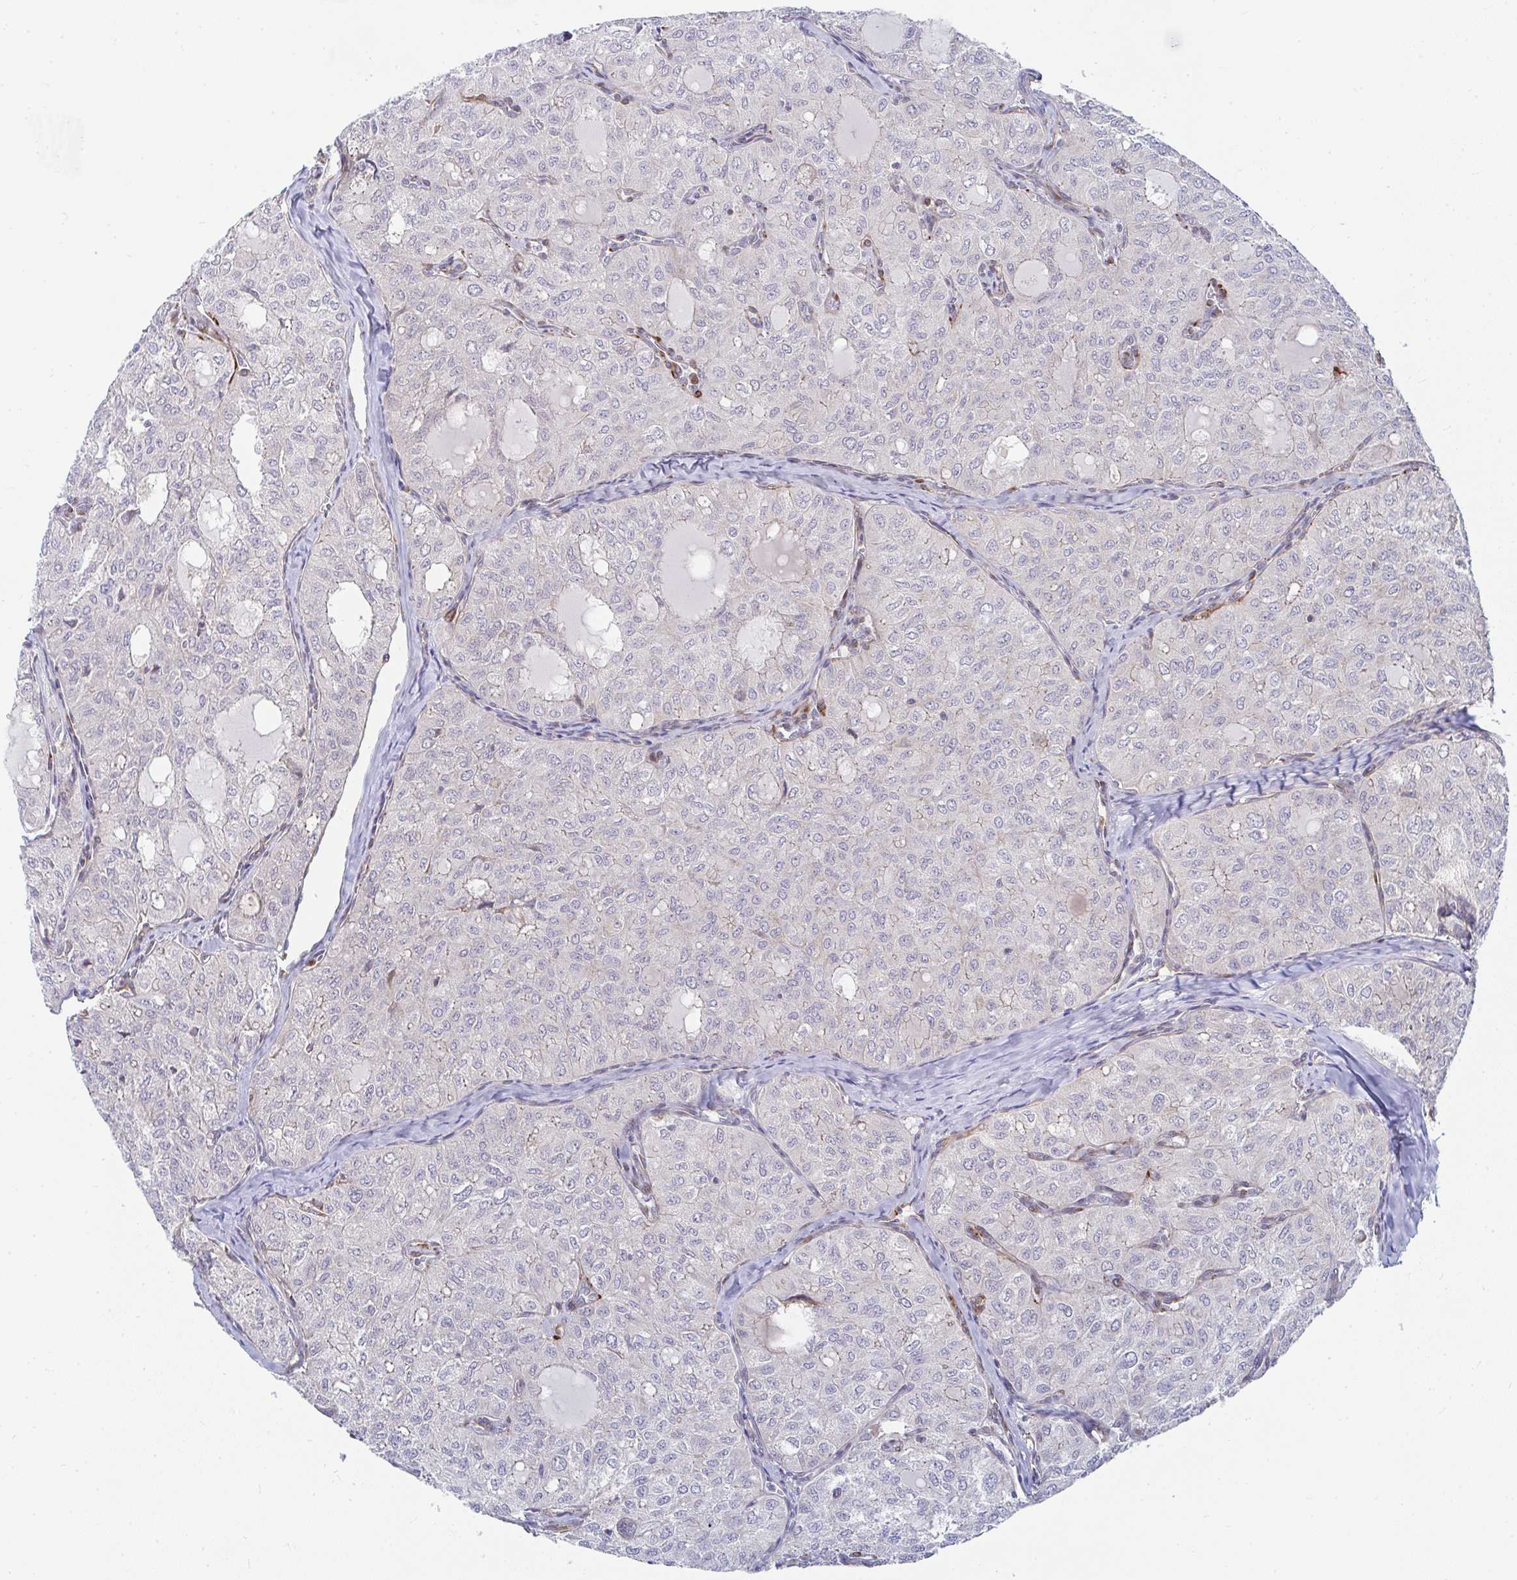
{"staining": {"intensity": "negative", "quantity": "none", "location": "none"}, "tissue": "thyroid cancer", "cell_type": "Tumor cells", "image_type": "cancer", "snomed": [{"axis": "morphology", "description": "Follicular adenoma carcinoma, NOS"}, {"axis": "topography", "description": "Thyroid gland"}], "caption": "Thyroid follicular adenoma carcinoma stained for a protein using IHC shows no expression tumor cells.", "gene": "EIF1AD", "patient": {"sex": "male", "age": 75}}